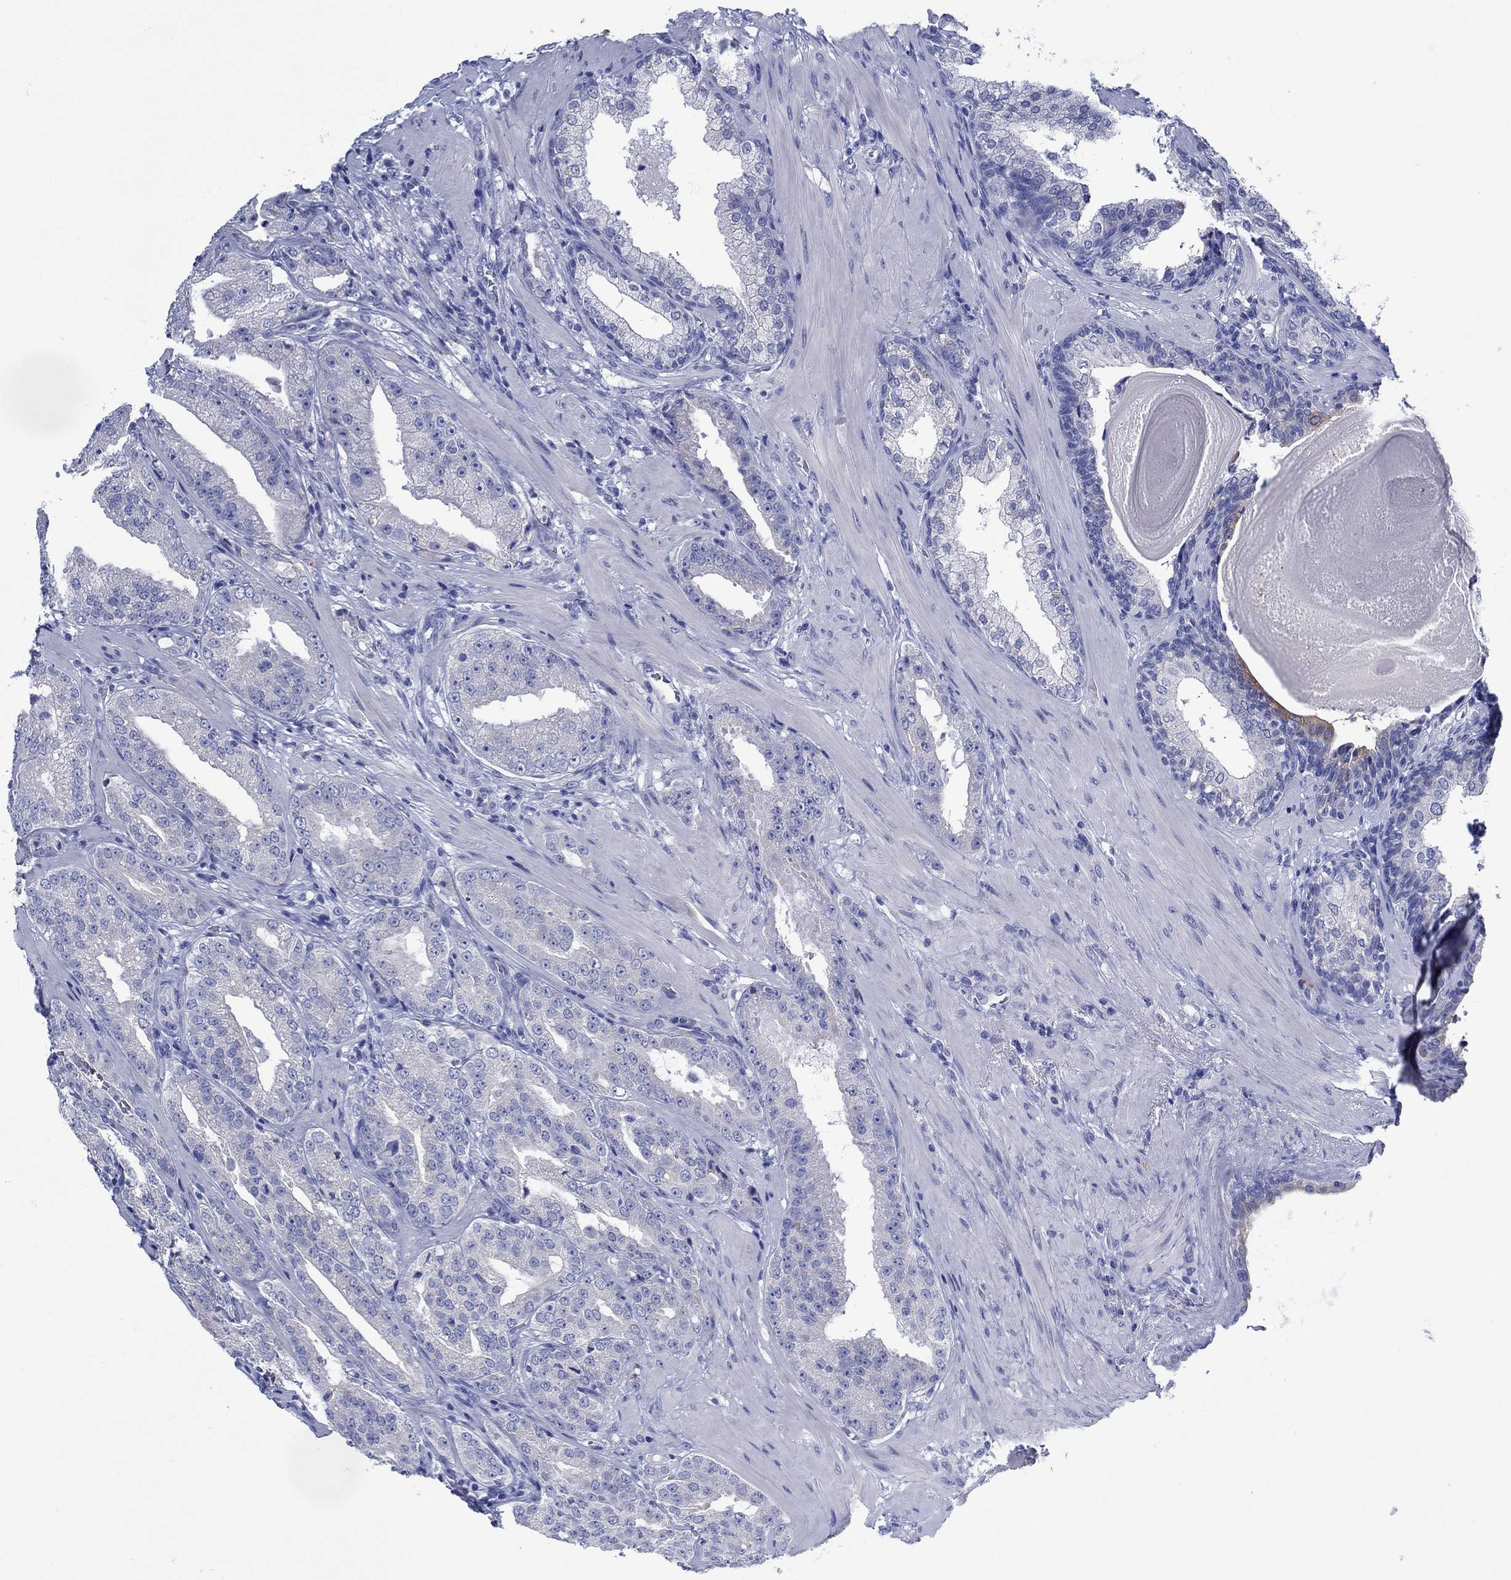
{"staining": {"intensity": "negative", "quantity": "none", "location": "none"}, "tissue": "prostate cancer", "cell_type": "Tumor cells", "image_type": "cancer", "snomed": [{"axis": "morphology", "description": "Adenocarcinoma, Low grade"}, {"axis": "topography", "description": "Prostate"}], "caption": "Human prostate cancer (low-grade adenocarcinoma) stained for a protein using immunohistochemistry (IHC) demonstrates no expression in tumor cells.", "gene": "TRIM16", "patient": {"sex": "male", "age": 62}}